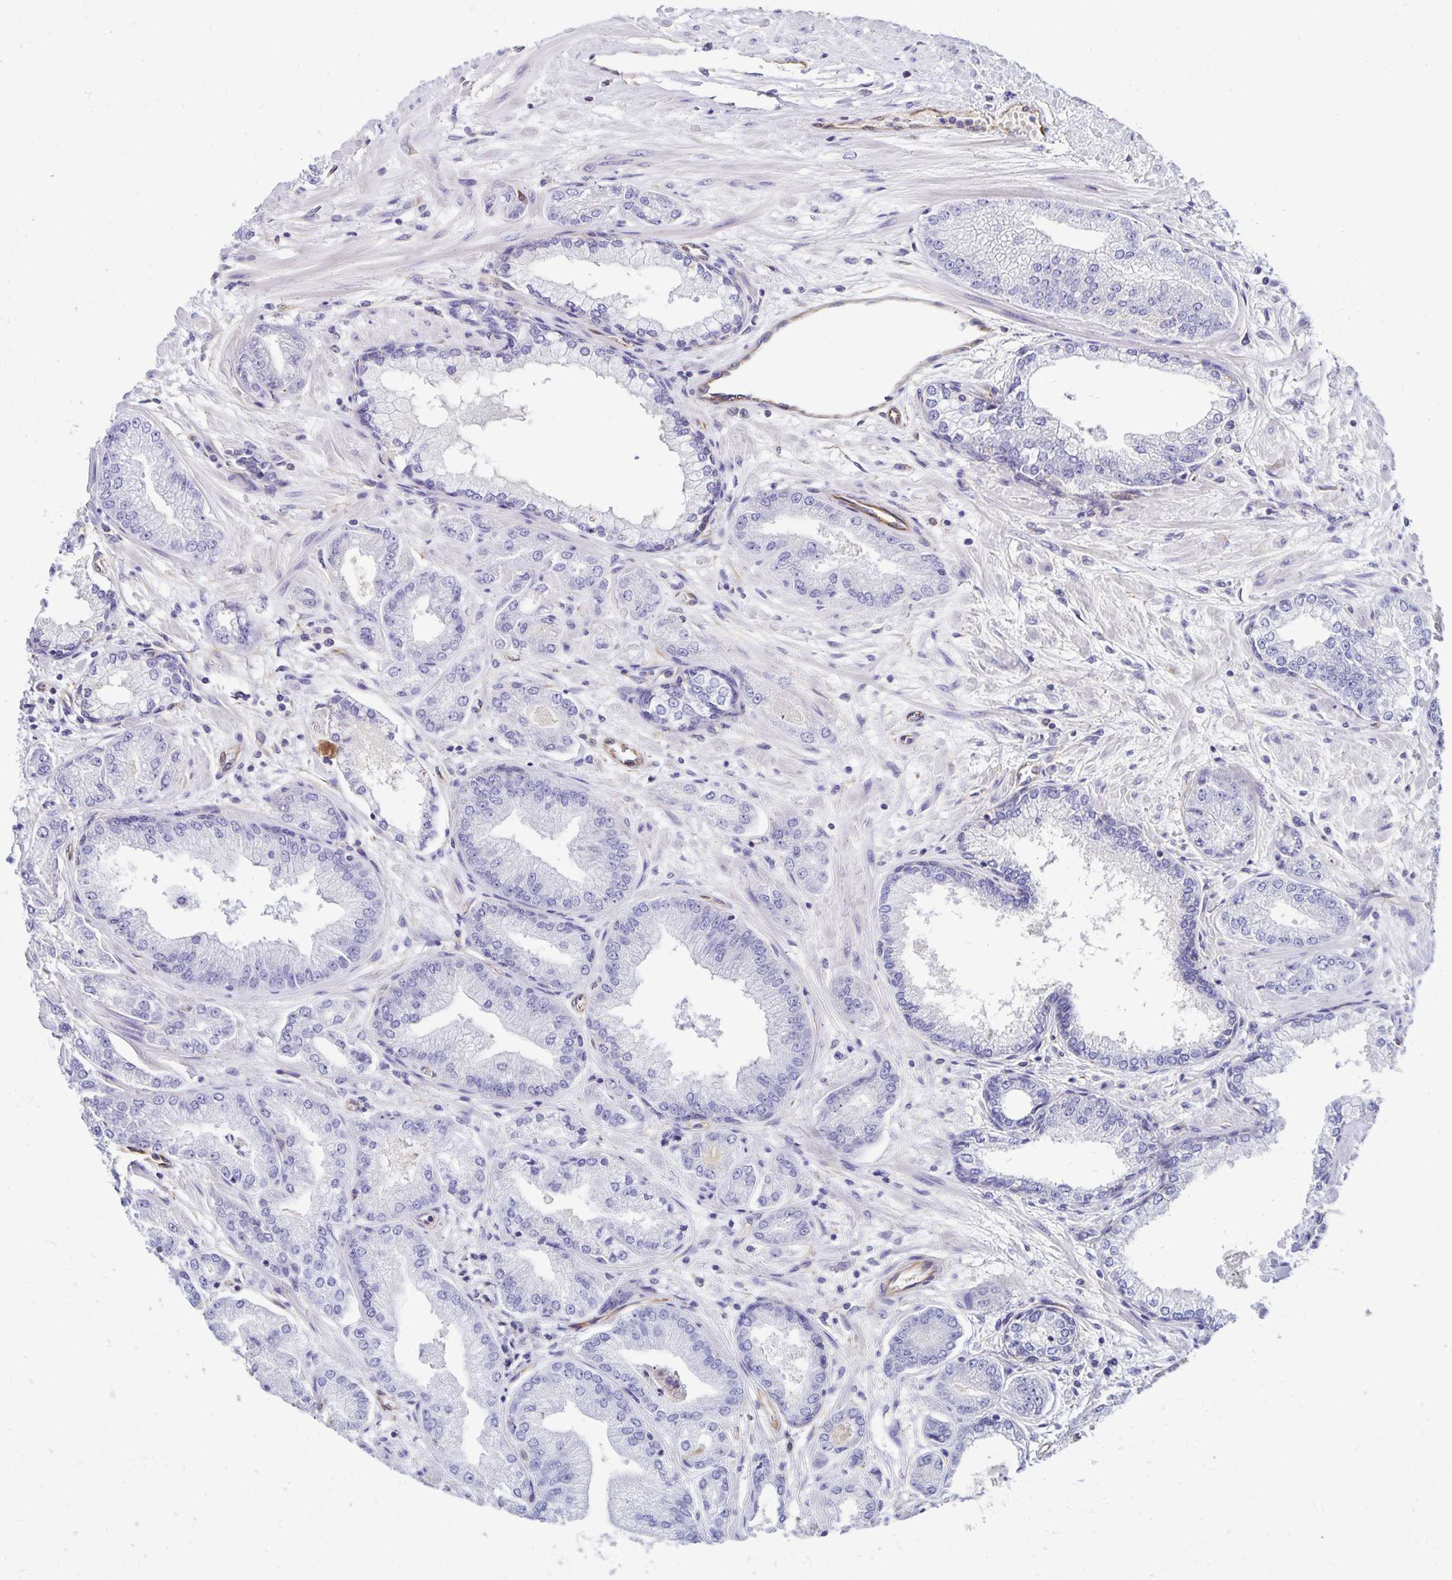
{"staining": {"intensity": "negative", "quantity": "none", "location": "none"}, "tissue": "prostate cancer", "cell_type": "Tumor cells", "image_type": "cancer", "snomed": [{"axis": "morphology", "description": "Adenocarcinoma, Low grade"}, {"axis": "topography", "description": "Prostate"}], "caption": "The IHC micrograph has no significant positivity in tumor cells of prostate cancer tissue.", "gene": "TRPV6", "patient": {"sex": "male", "age": 55}}